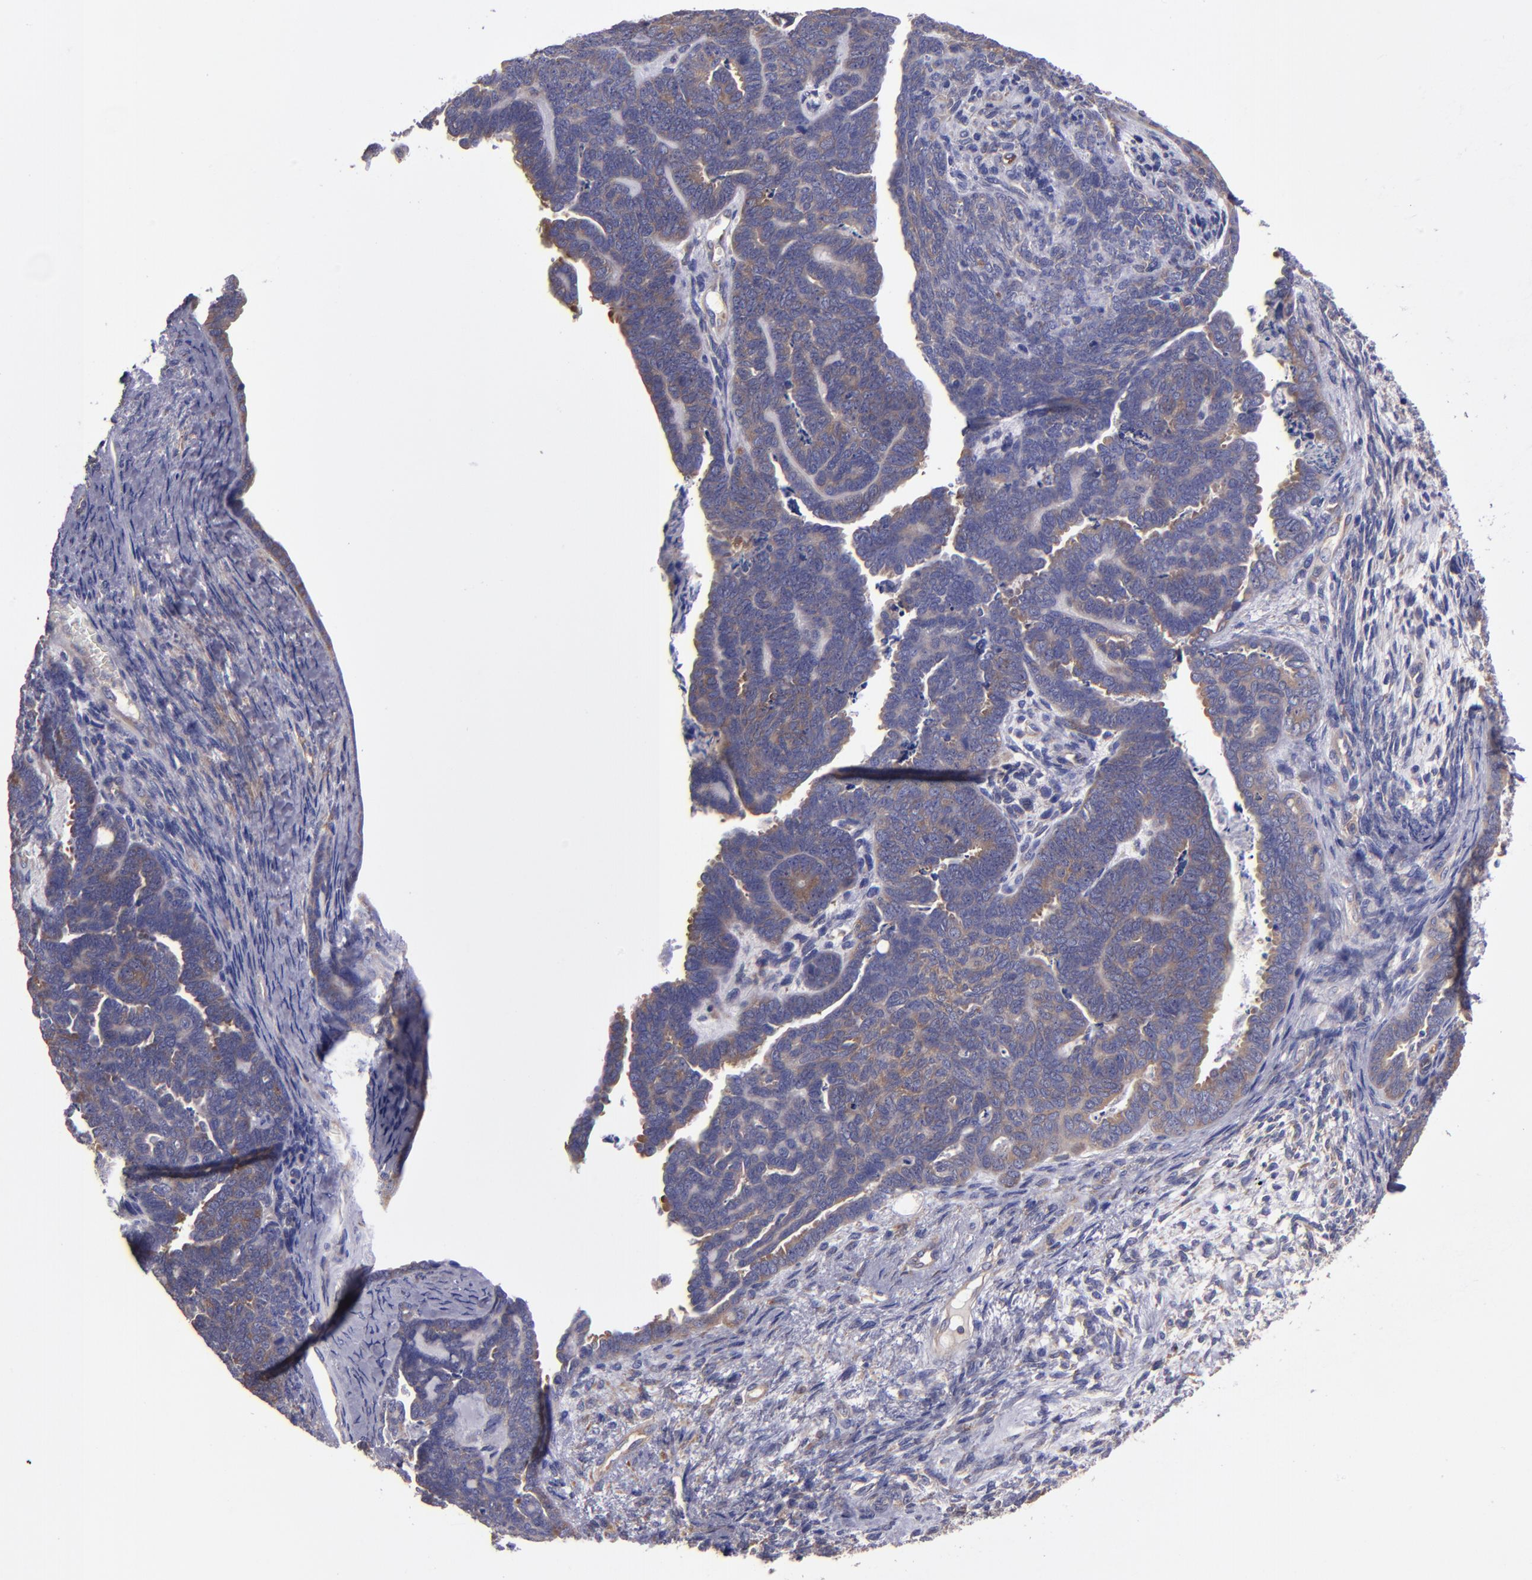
{"staining": {"intensity": "weak", "quantity": ">75%", "location": "cytoplasmic/membranous"}, "tissue": "endometrial cancer", "cell_type": "Tumor cells", "image_type": "cancer", "snomed": [{"axis": "morphology", "description": "Neoplasm, malignant, NOS"}, {"axis": "topography", "description": "Endometrium"}], "caption": "This micrograph displays endometrial malignant neoplasm stained with immunohistochemistry to label a protein in brown. The cytoplasmic/membranous of tumor cells show weak positivity for the protein. Nuclei are counter-stained blue.", "gene": "CARS1", "patient": {"sex": "female", "age": 74}}